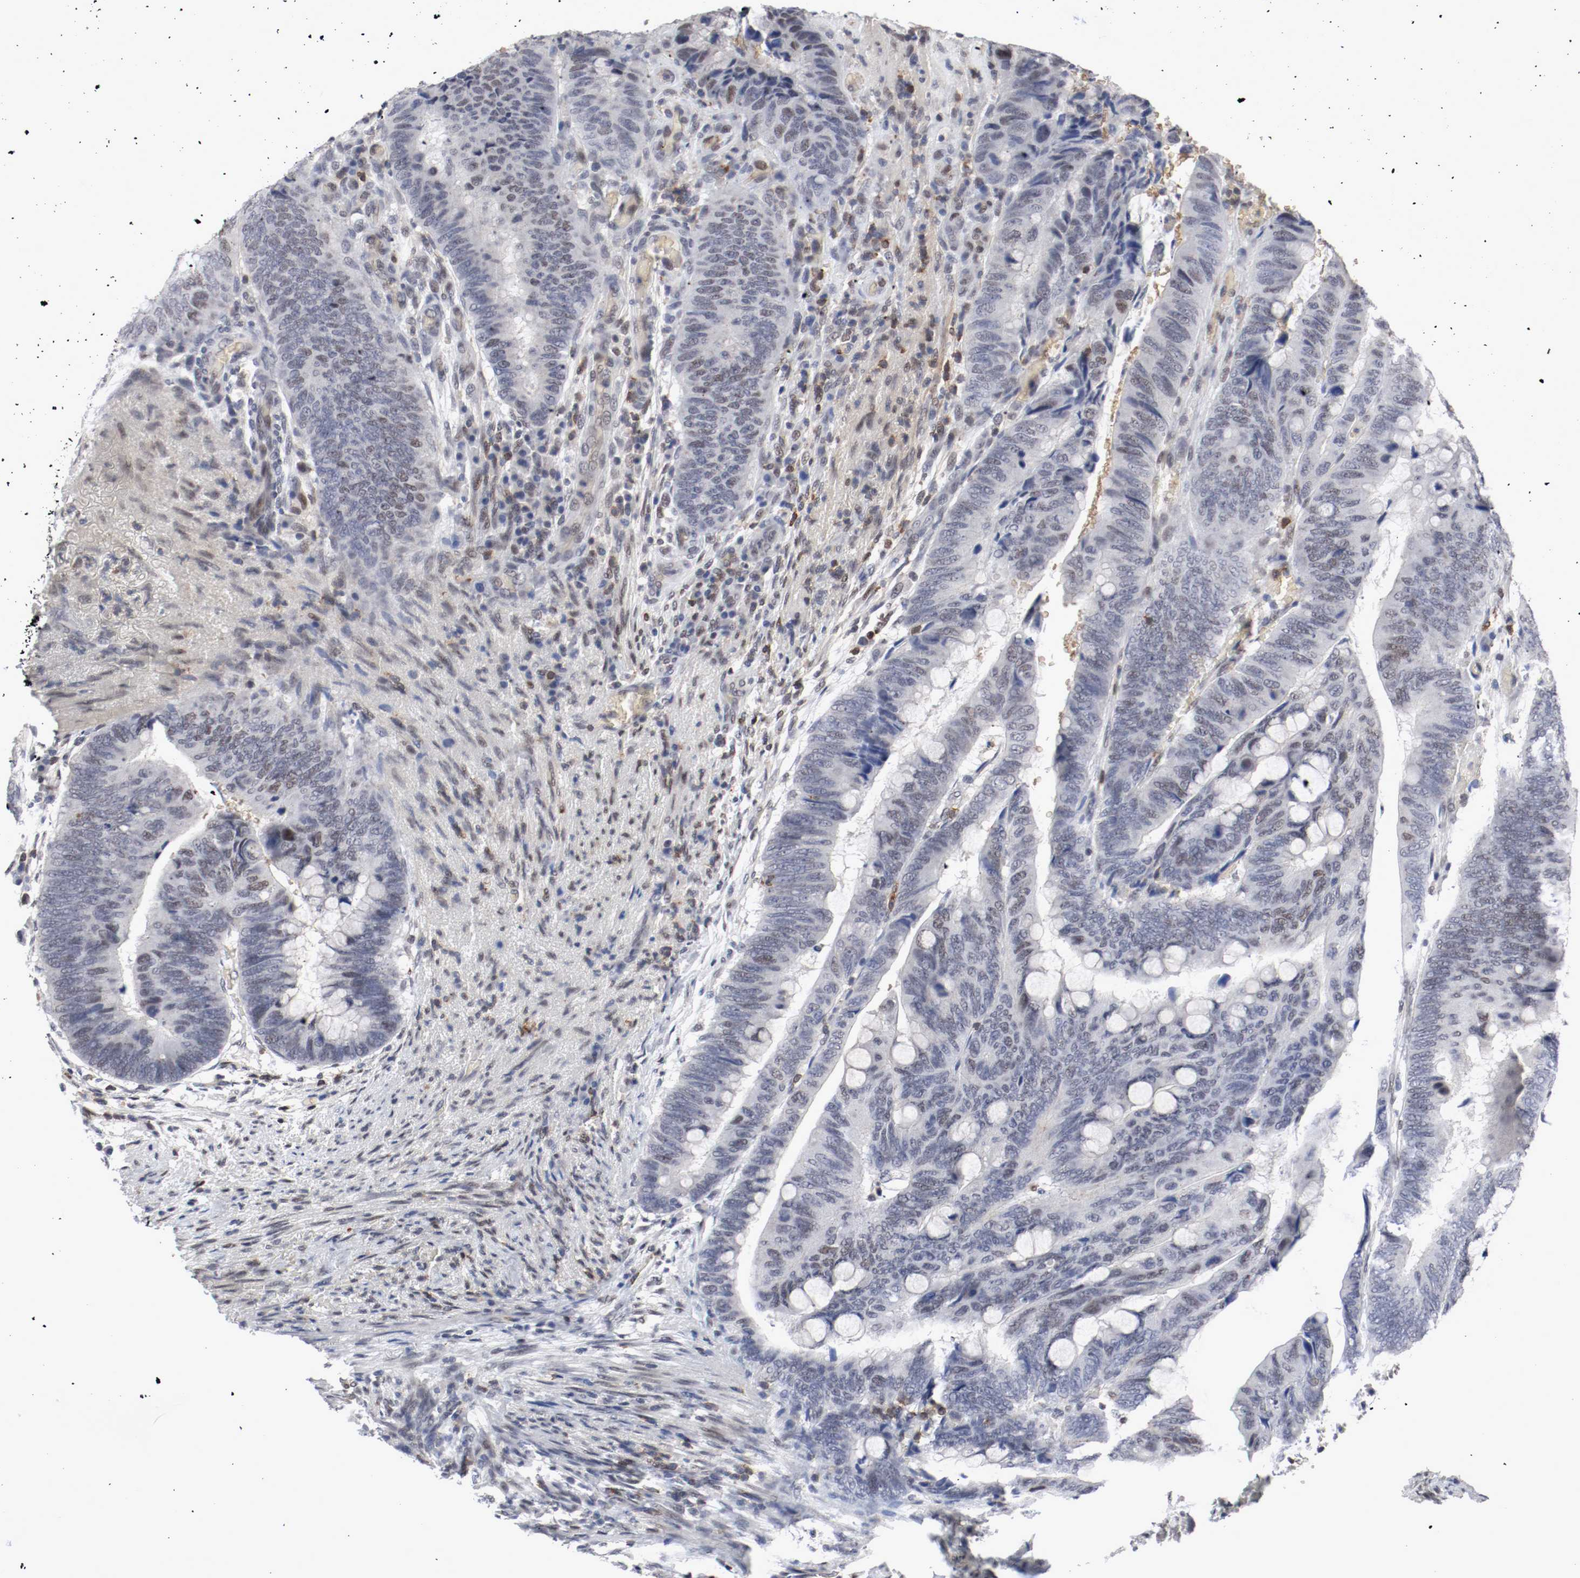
{"staining": {"intensity": "negative", "quantity": "none", "location": "none"}, "tissue": "colorectal cancer", "cell_type": "Tumor cells", "image_type": "cancer", "snomed": [{"axis": "morphology", "description": "Normal tissue, NOS"}, {"axis": "morphology", "description": "Adenocarcinoma, NOS"}, {"axis": "topography", "description": "Rectum"}, {"axis": "topography", "description": "Peripheral nerve tissue"}], "caption": "This histopathology image is of colorectal cancer stained with immunohistochemistry (IHC) to label a protein in brown with the nuclei are counter-stained blue. There is no staining in tumor cells. (Brightfield microscopy of DAB (3,3'-diaminobenzidine) immunohistochemistry (IHC) at high magnification).", "gene": "JUND", "patient": {"sex": "male", "age": 92}}